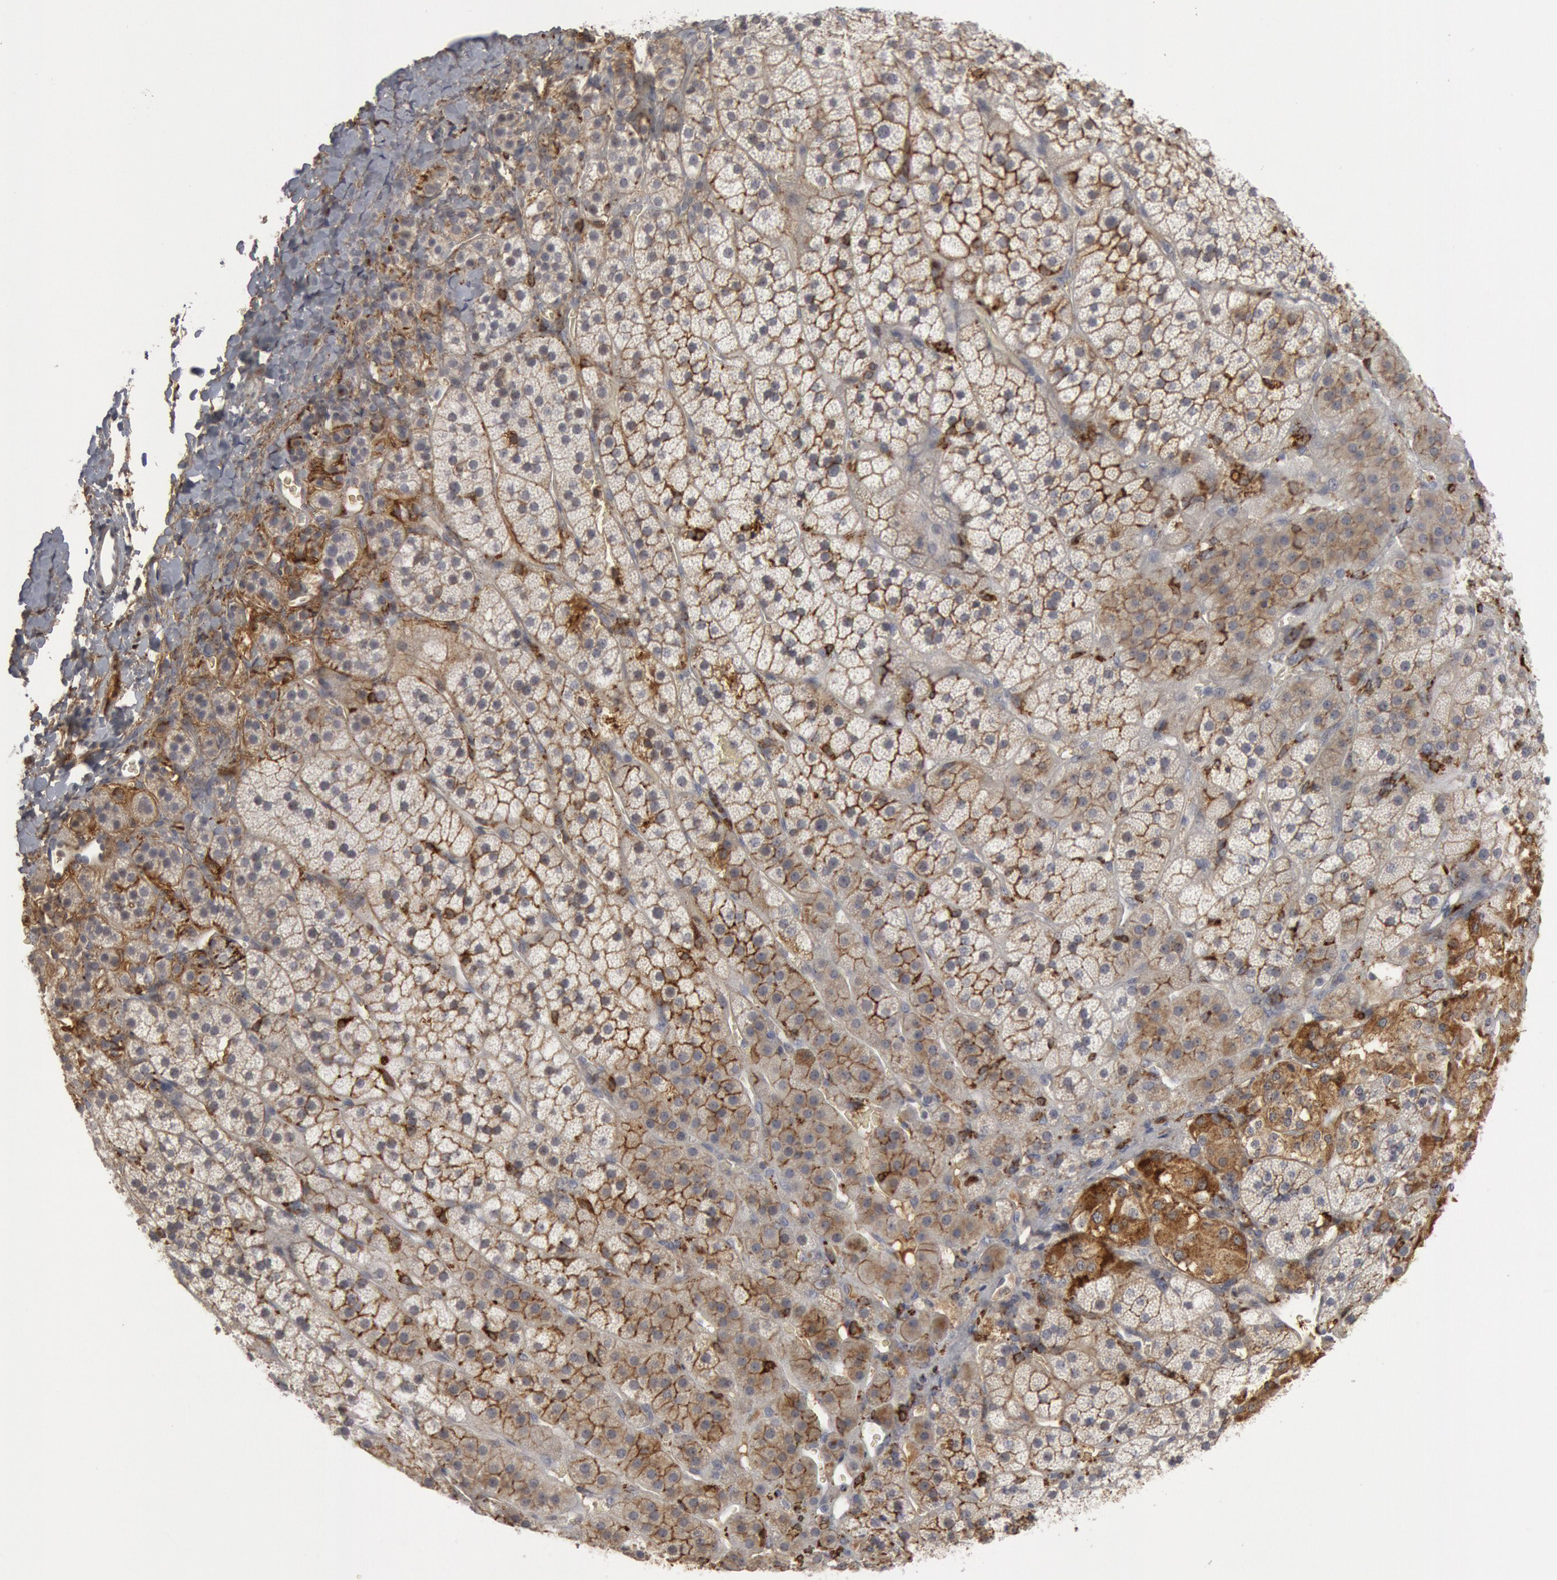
{"staining": {"intensity": "moderate", "quantity": "<25%", "location": "cytoplasmic/membranous"}, "tissue": "adrenal gland", "cell_type": "Glandular cells", "image_type": "normal", "snomed": [{"axis": "morphology", "description": "Normal tissue, NOS"}, {"axis": "topography", "description": "Adrenal gland"}], "caption": "An immunohistochemistry (IHC) photomicrograph of normal tissue is shown. Protein staining in brown shows moderate cytoplasmic/membranous positivity in adrenal gland within glandular cells. The staining was performed using DAB (3,3'-diaminobenzidine) to visualize the protein expression in brown, while the nuclei were stained in blue with hematoxylin (Magnification: 20x).", "gene": "C1QC", "patient": {"sex": "female", "age": 44}}